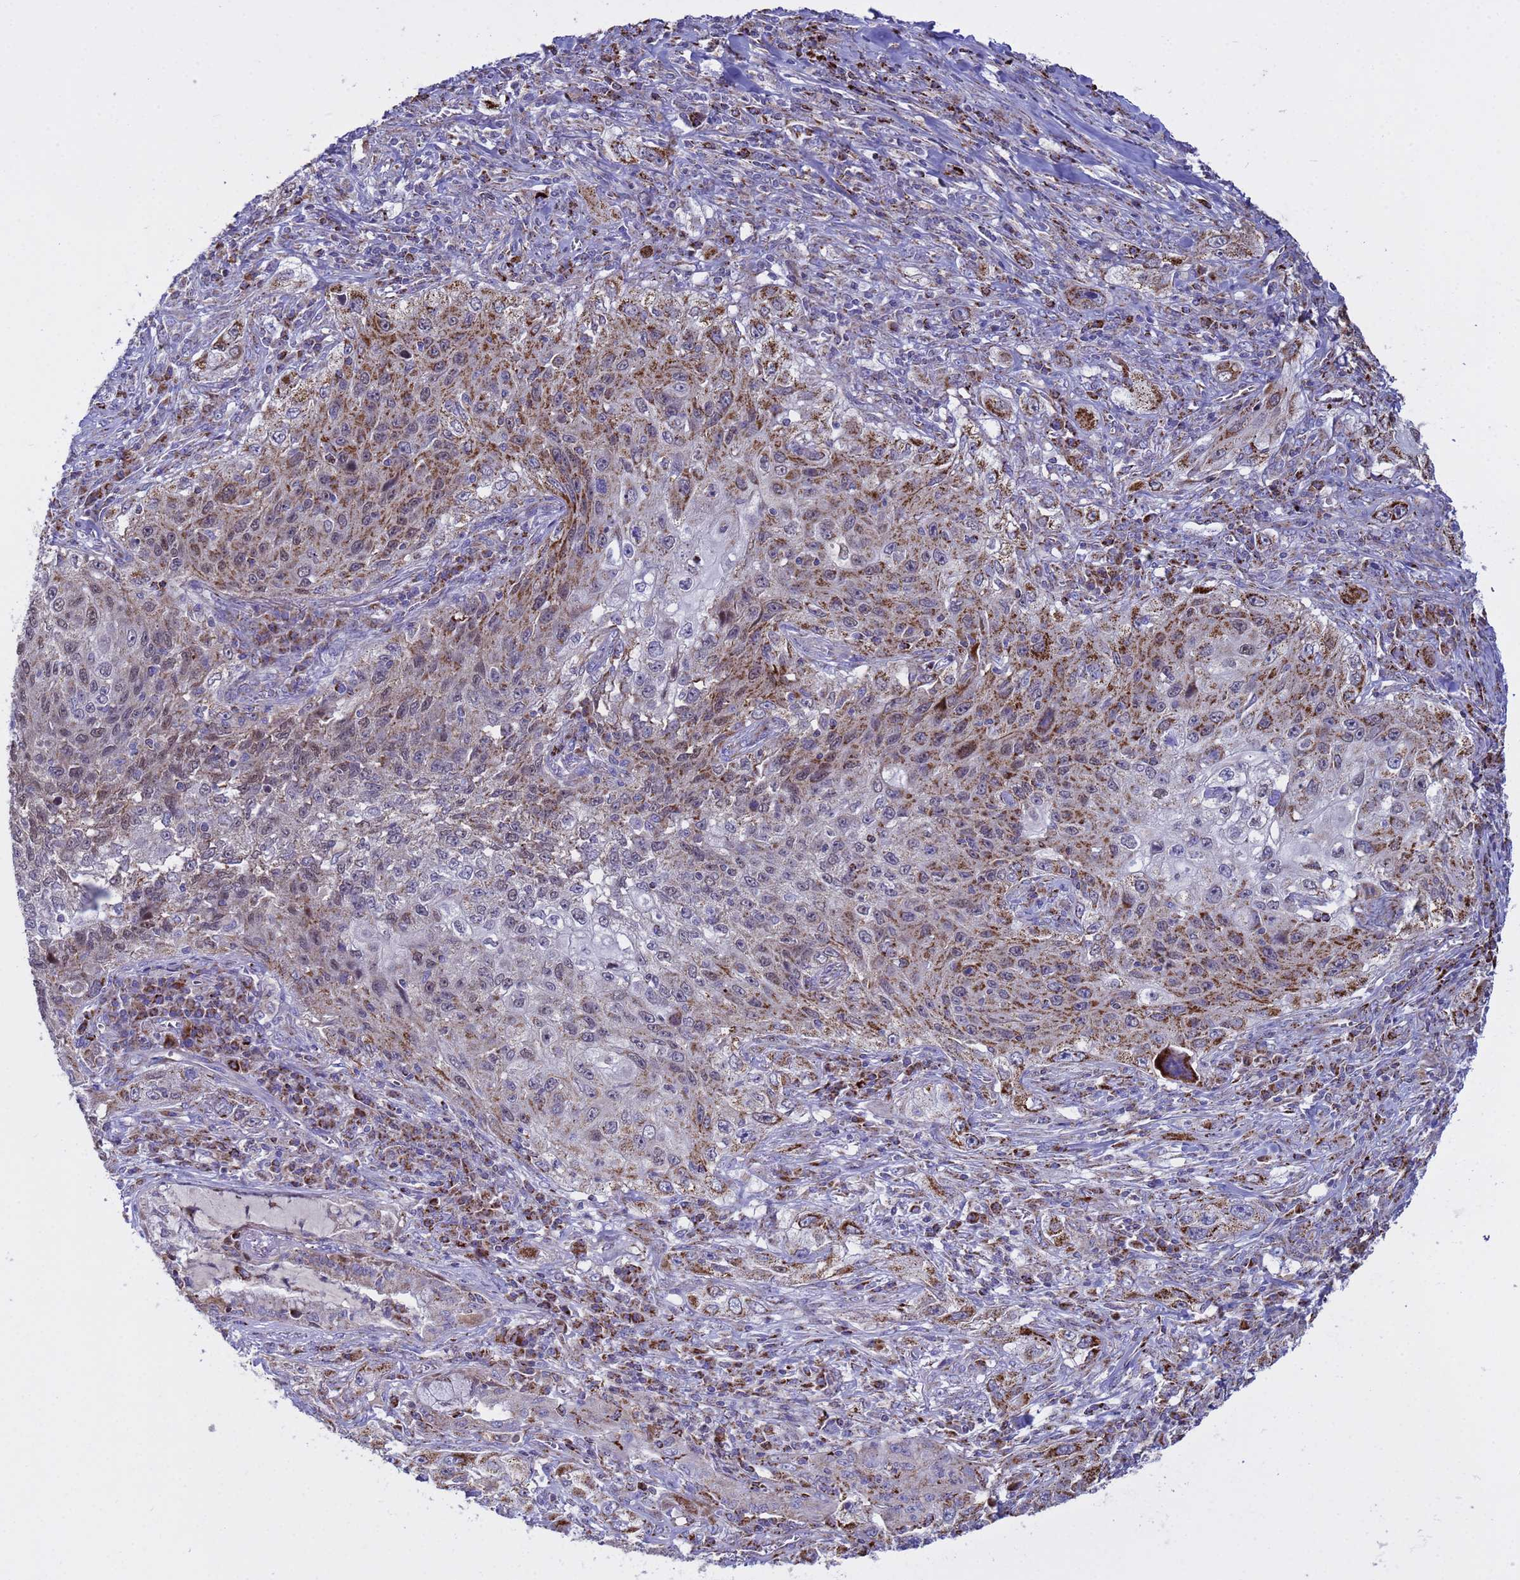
{"staining": {"intensity": "moderate", "quantity": "25%-75%", "location": "cytoplasmic/membranous,nuclear"}, "tissue": "lung cancer", "cell_type": "Tumor cells", "image_type": "cancer", "snomed": [{"axis": "morphology", "description": "Squamous cell carcinoma, NOS"}, {"axis": "topography", "description": "Lung"}], "caption": "High-power microscopy captured an immunohistochemistry (IHC) photomicrograph of lung squamous cell carcinoma, revealing moderate cytoplasmic/membranous and nuclear staining in approximately 25%-75% of tumor cells.", "gene": "TUBGCP3", "patient": {"sex": "female", "age": 69}}